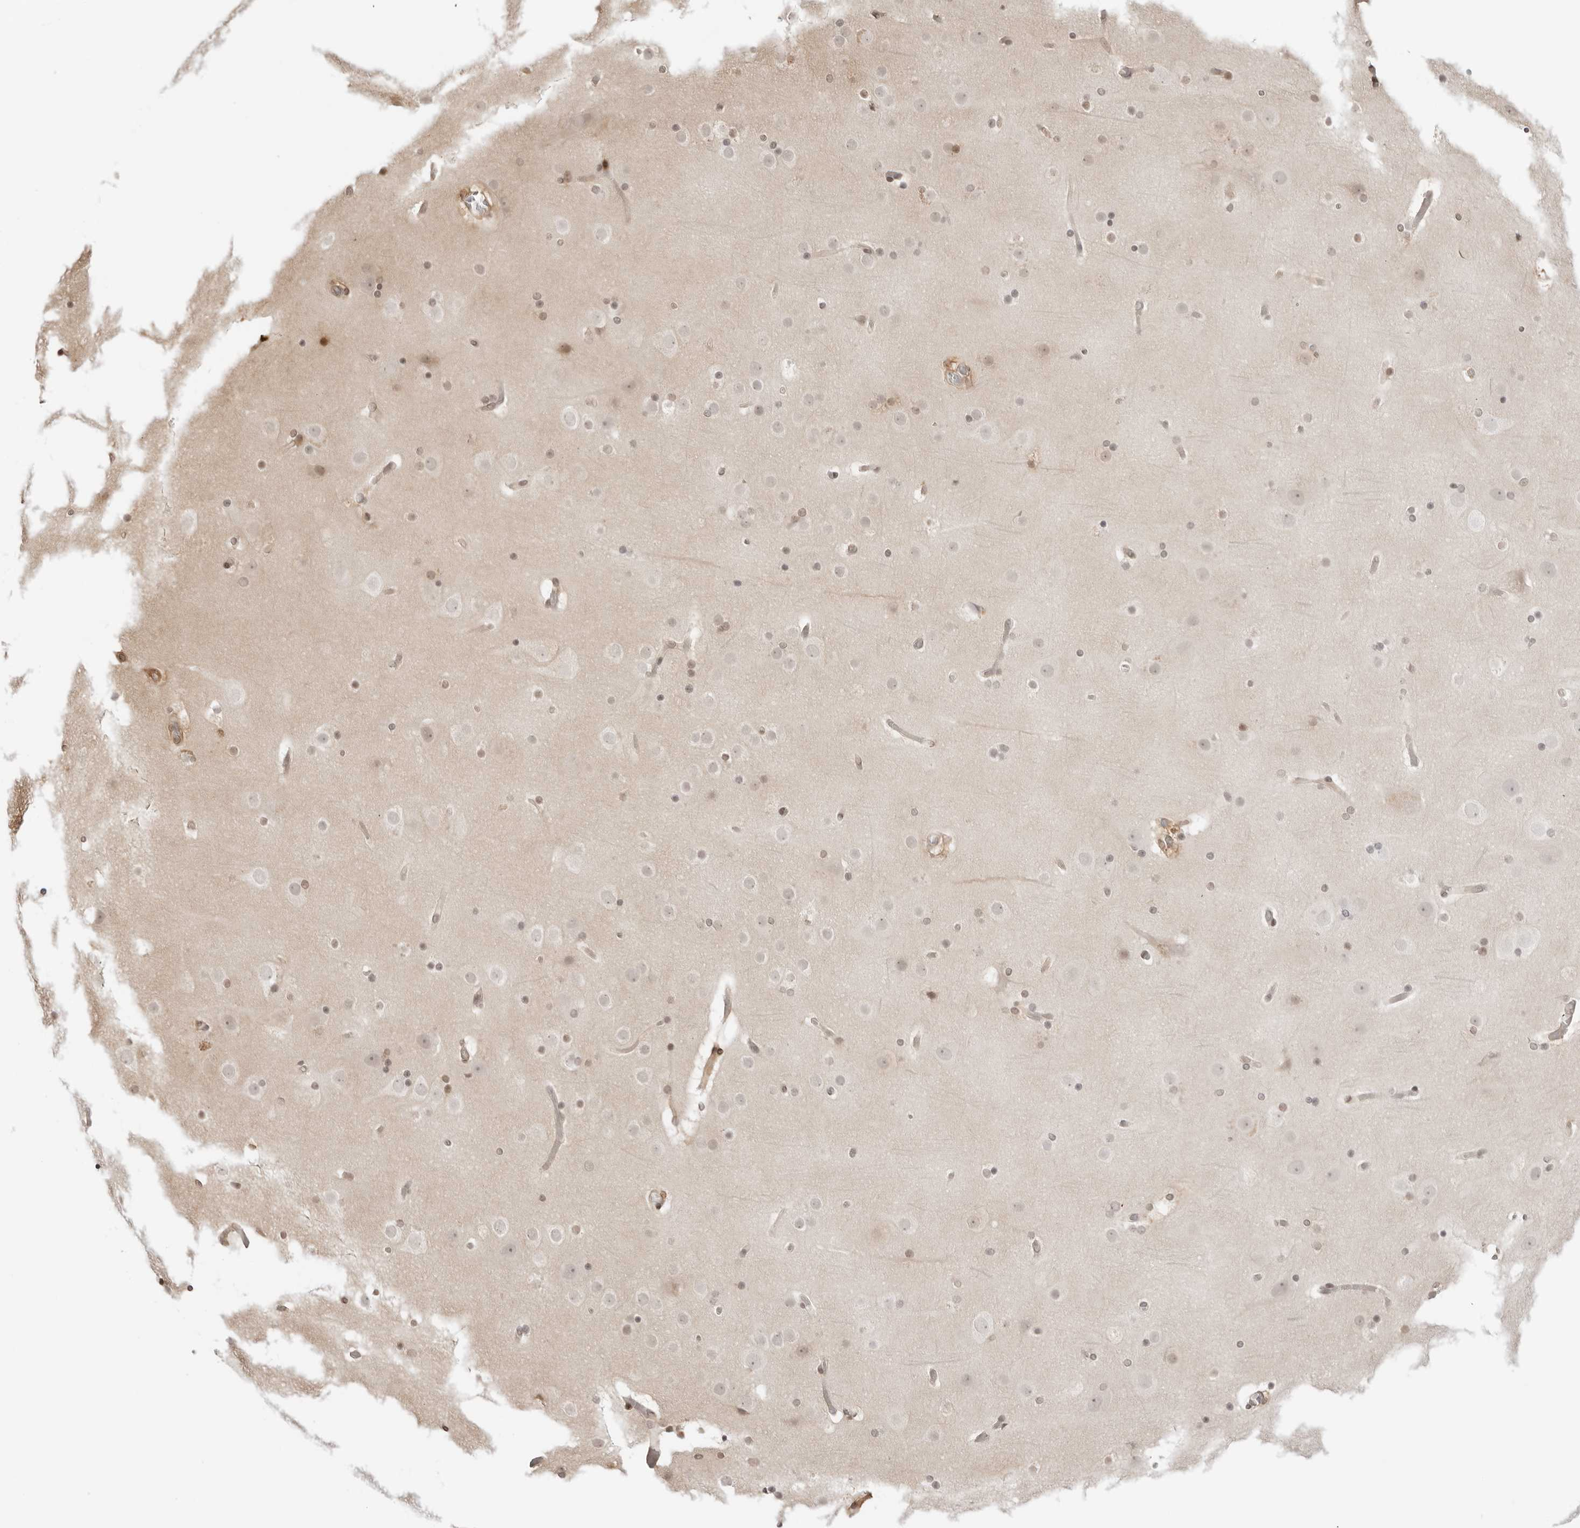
{"staining": {"intensity": "weak", "quantity": ">75%", "location": "cytoplasmic/membranous,nuclear"}, "tissue": "cerebral cortex", "cell_type": "Endothelial cells", "image_type": "normal", "snomed": [{"axis": "morphology", "description": "Normal tissue, NOS"}, {"axis": "topography", "description": "Cerebral cortex"}], "caption": "Weak cytoplasmic/membranous,nuclear expression for a protein is appreciated in about >75% of endothelial cells of unremarkable cerebral cortex using IHC.", "gene": "RNF146", "patient": {"sex": "male", "age": 57}}